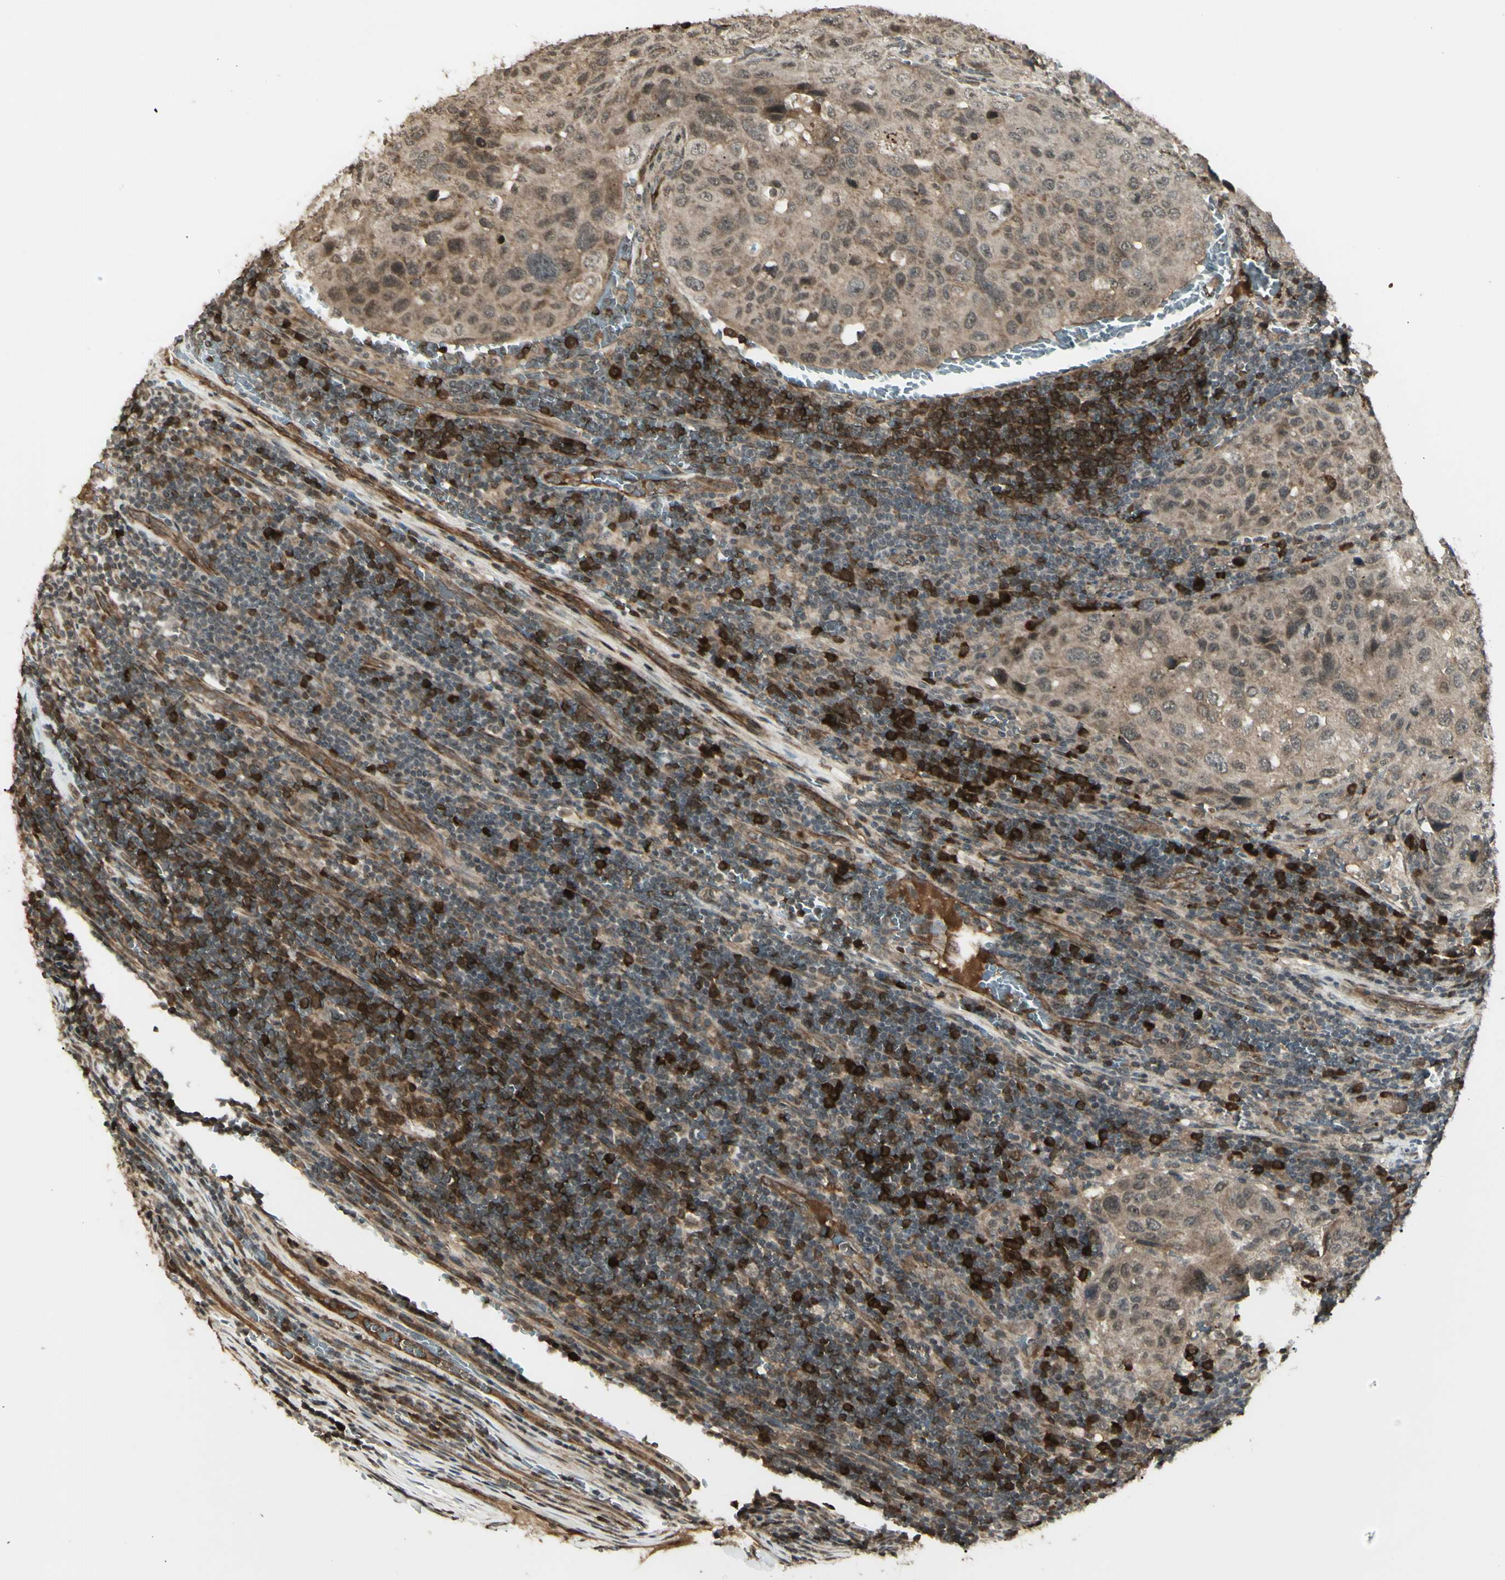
{"staining": {"intensity": "moderate", "quantity": ">75%", "location": "cytoplasmic/membranous"}, "tissue": "urothelial cancer", "cell_type": "Tumor cells", "image_type": "cancer", "snomed": [{"axis": "morphology", "description": "Urothelial carcinoma, High grade"}, {"axis": "topography", "description": "Lymph node"}, {"axis": "topography", "description": "Urinary bladder"}], "caption": "High-magnification brightfield microscopy of urothelial cancer stained with DAB (brown) and counterstained with hematoxylin (blue). tumor cells exhibit moderate cytoplasmic/membranous expression is present in about>75% of cells.", "gene": "BLNK", "patient": {"sex": "male", "age": 51}}